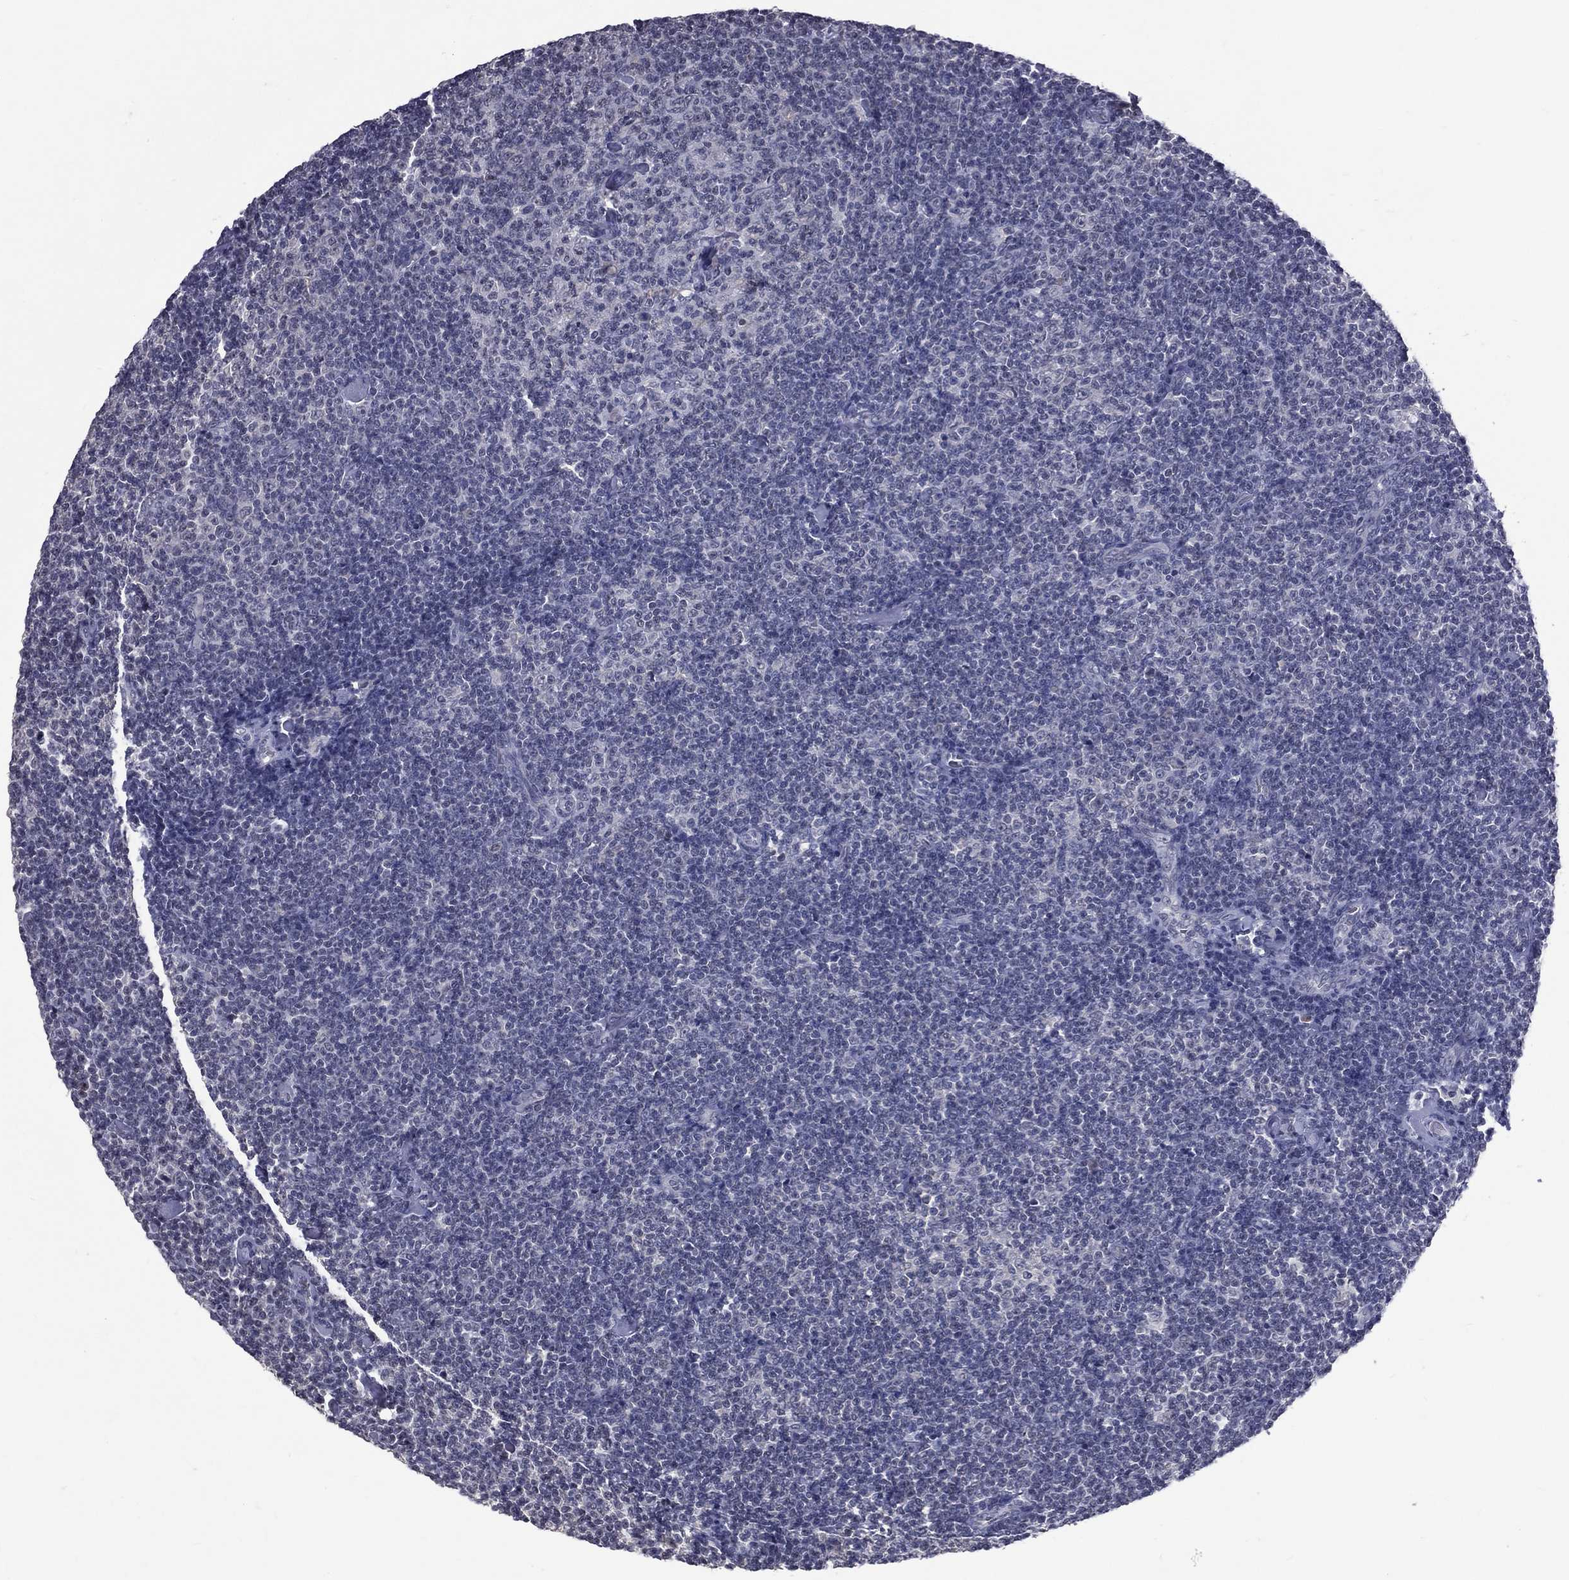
{"staining": {"intensity": "negative", "quantity": "none", "location": "none"}, "tissue": "lymphoma", "cell_type": "Tumor cells", "image_type": "cancer", "snomed": [{"axis": "morphology", "description": "Malignant lymphoma, non-Hodgkin's type, Low grade"}, {"axis": "topography", "description": "Lymph node"}], "caption": "This micrograph is of lymphoma stained with immunohistochemistry to label a protein in brown with the nuclei are counter-stained blue. There is no expression in tumor cells.", "gene": "DSG4", "patient": {"sex": "male", "age": 81}}